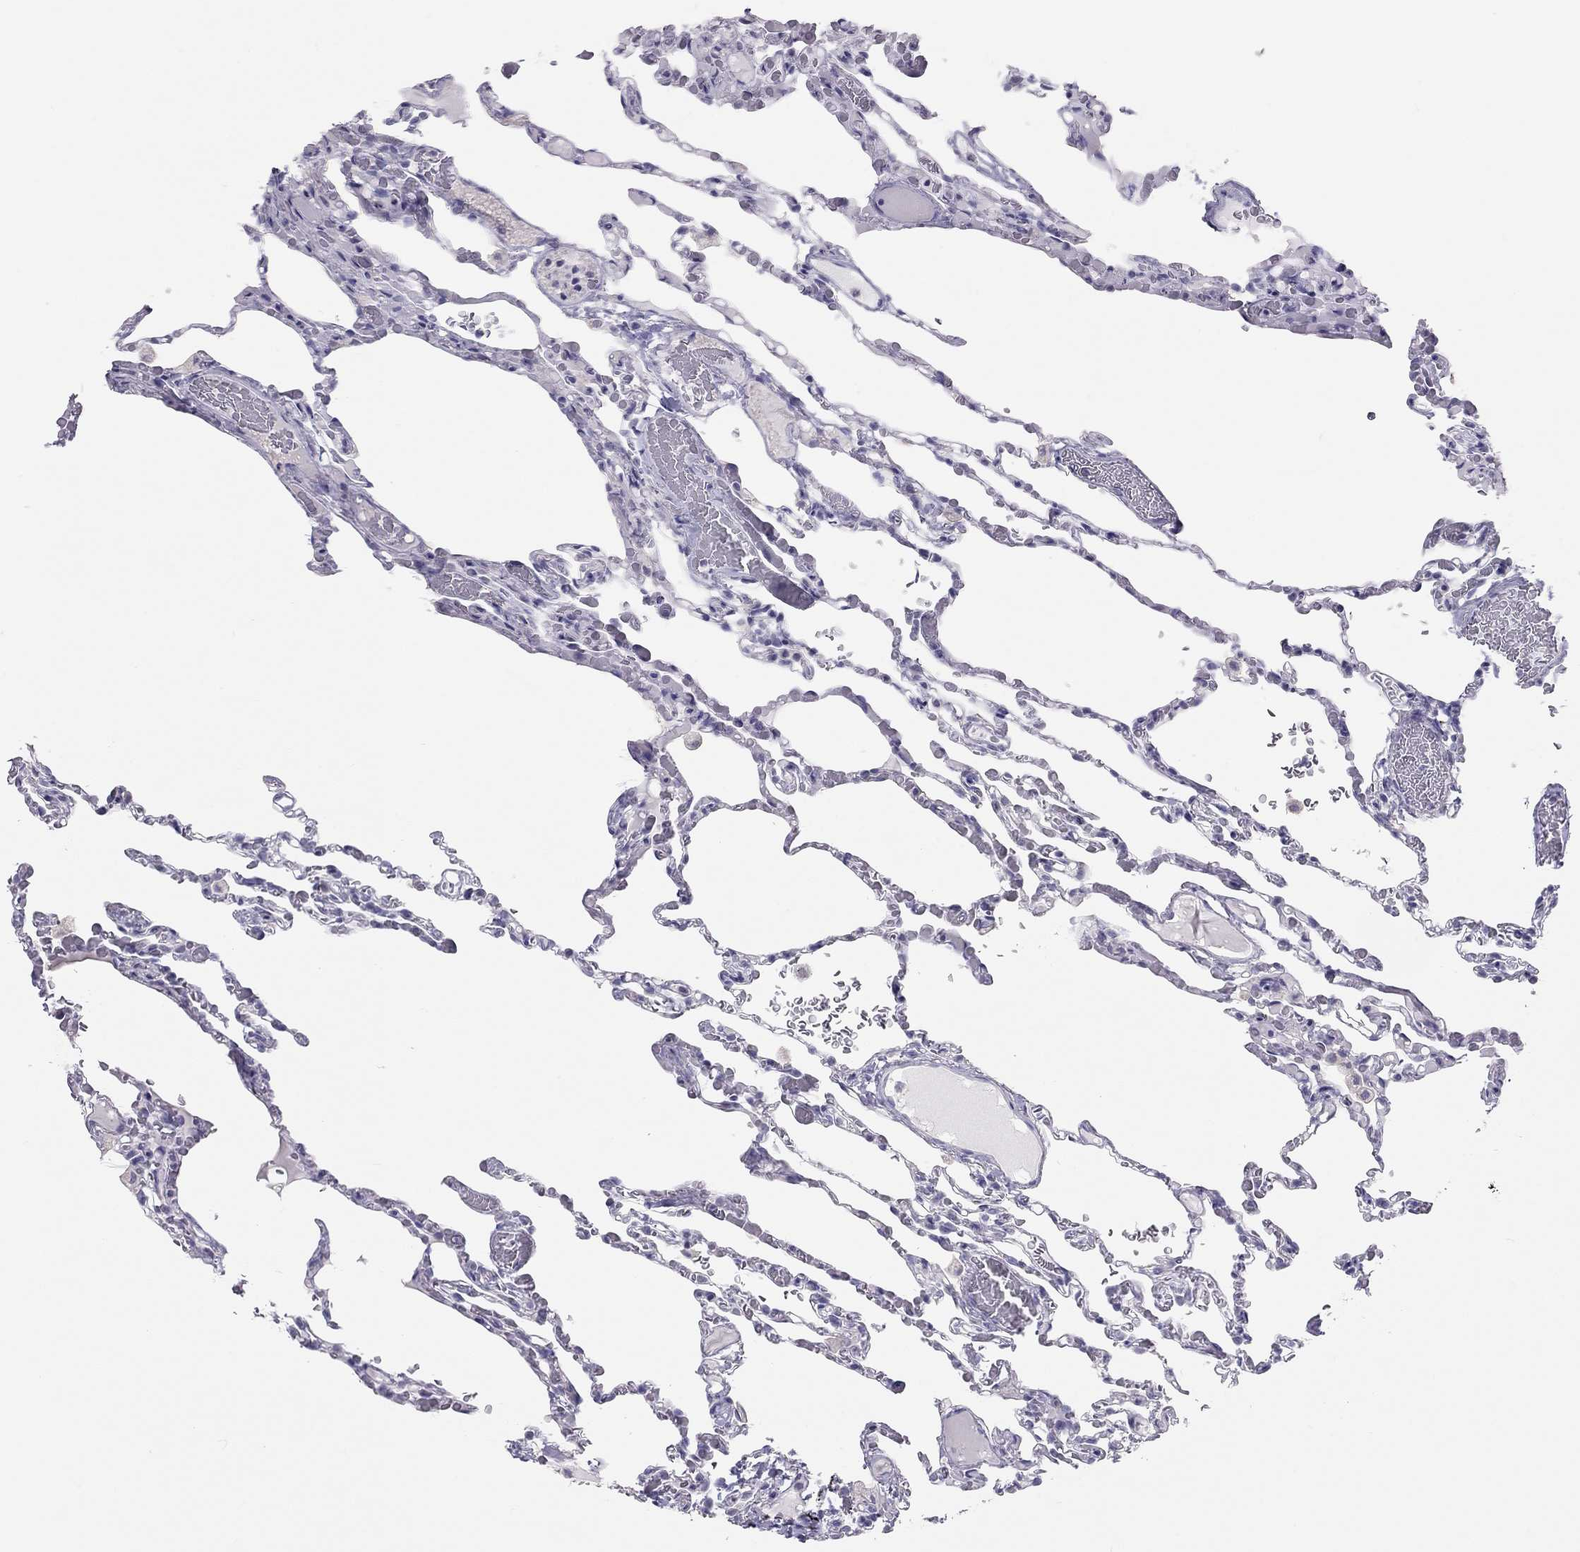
{"staining": {"intensity": "negative", "quantity": "none", "location": "none"}, "tissue": "lung", "cell_type": "Alveolar cells", "image_type": "normal", "snomed": [{"axis": "morphology", "description": "Normal tissue, NOS"}, {"axis": "topography", "description": "Lung"}], "caption": "High magnification brightfield microscopy of unremarkable lung stained with DAB (3,3'-diaminobenzidine) (brown) and counterstained with hematoxylin (blue): alveolar cells show no significant positivity. (Immunohistochemistry (ihc), brightfield microscopy, high magnification).", "gene": "SPATA12", "patient": {"sex": "female", "age": 43}}